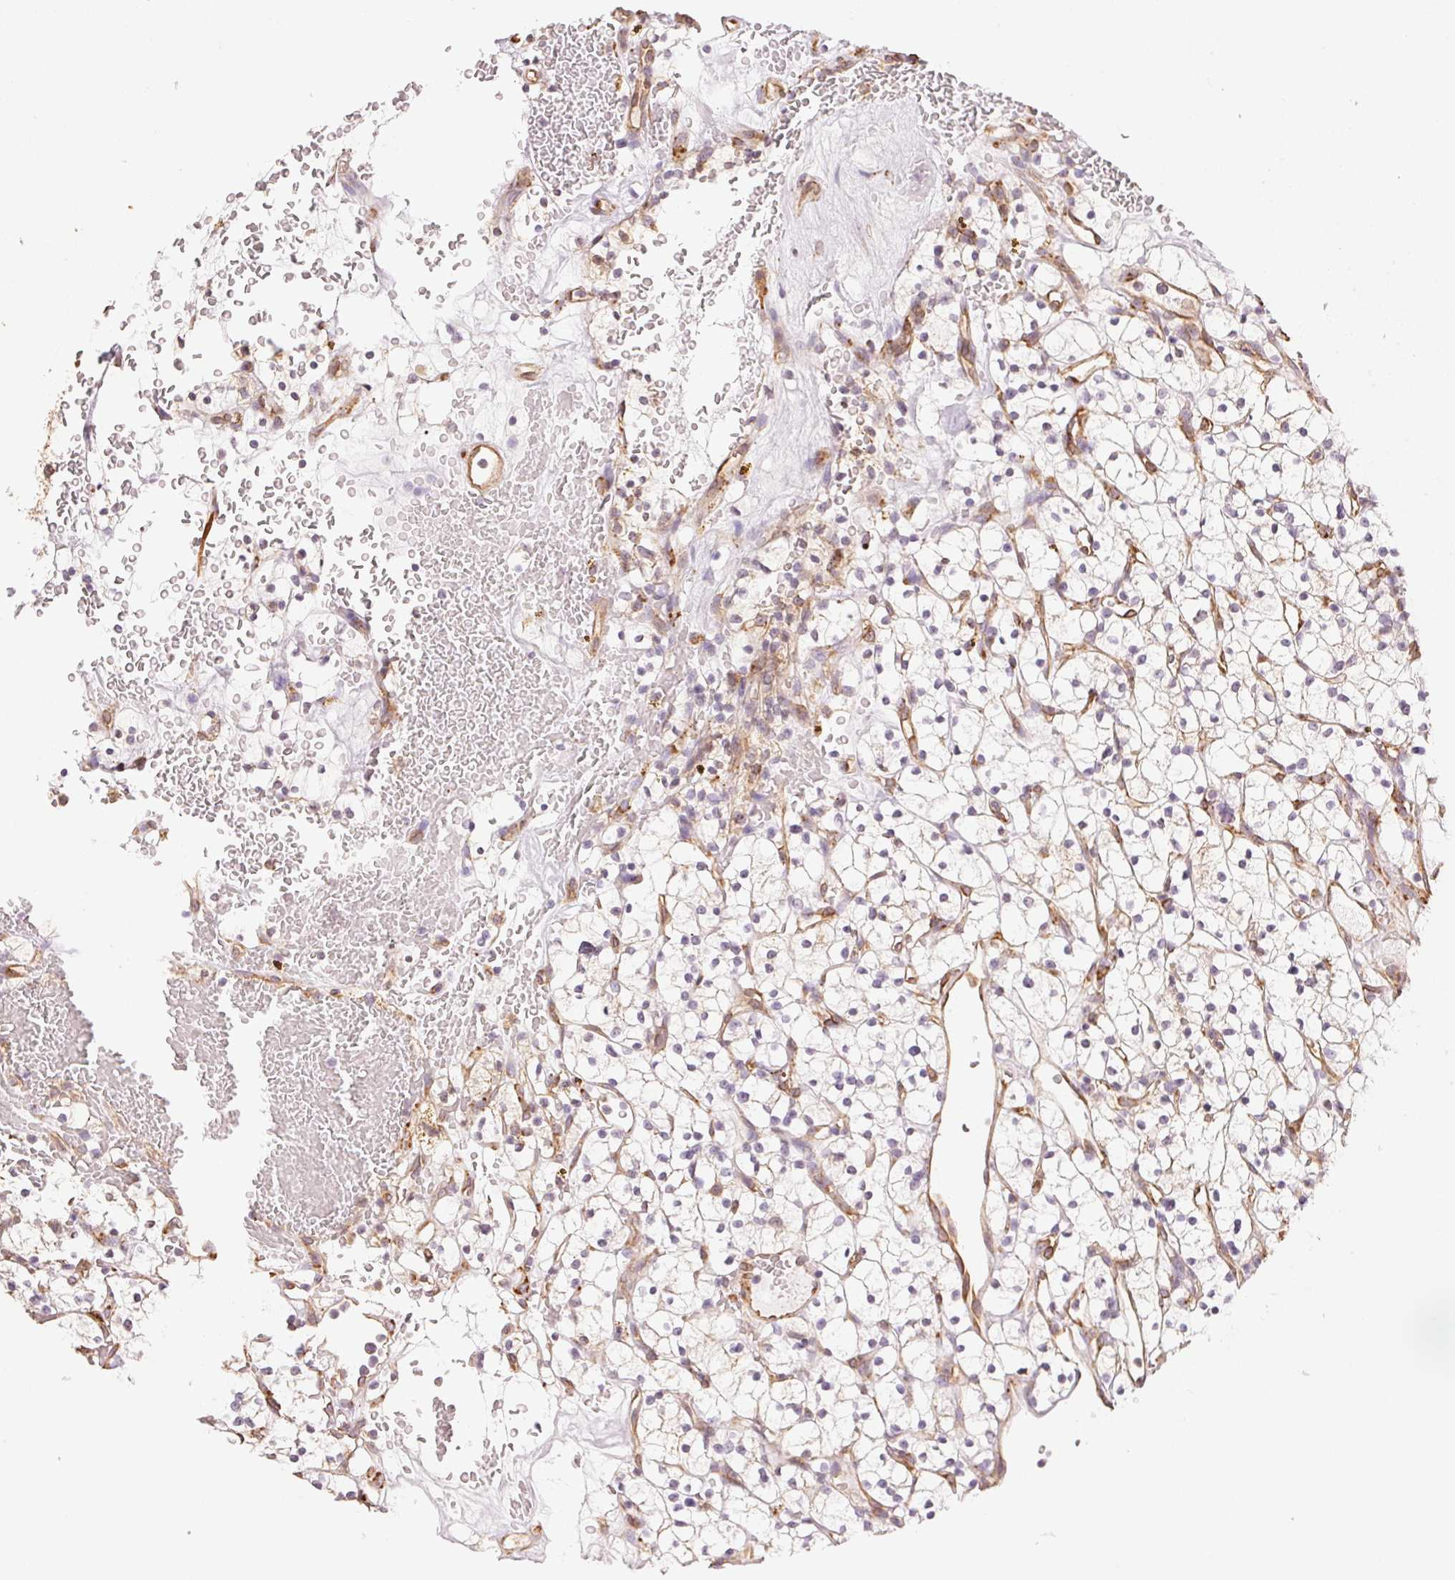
{"staining": {"intensity": "negative", "quantity": "none", "location": "none"}, "tissue": "renal cancer", "cell_type": "Tumor cells", "image_type": "cancer", "snomed": [{"axis": "morphology", "description": "Adenocarcinoma, NOS"}, {"axis": "topography", "description": "Kidney"}], "caption": "A histopathology image of renal cancer stained for a protein reveals no brown staining in tumor cells.", "gene": "RCN3", "patient": {"sex": "female", "age": 64}}